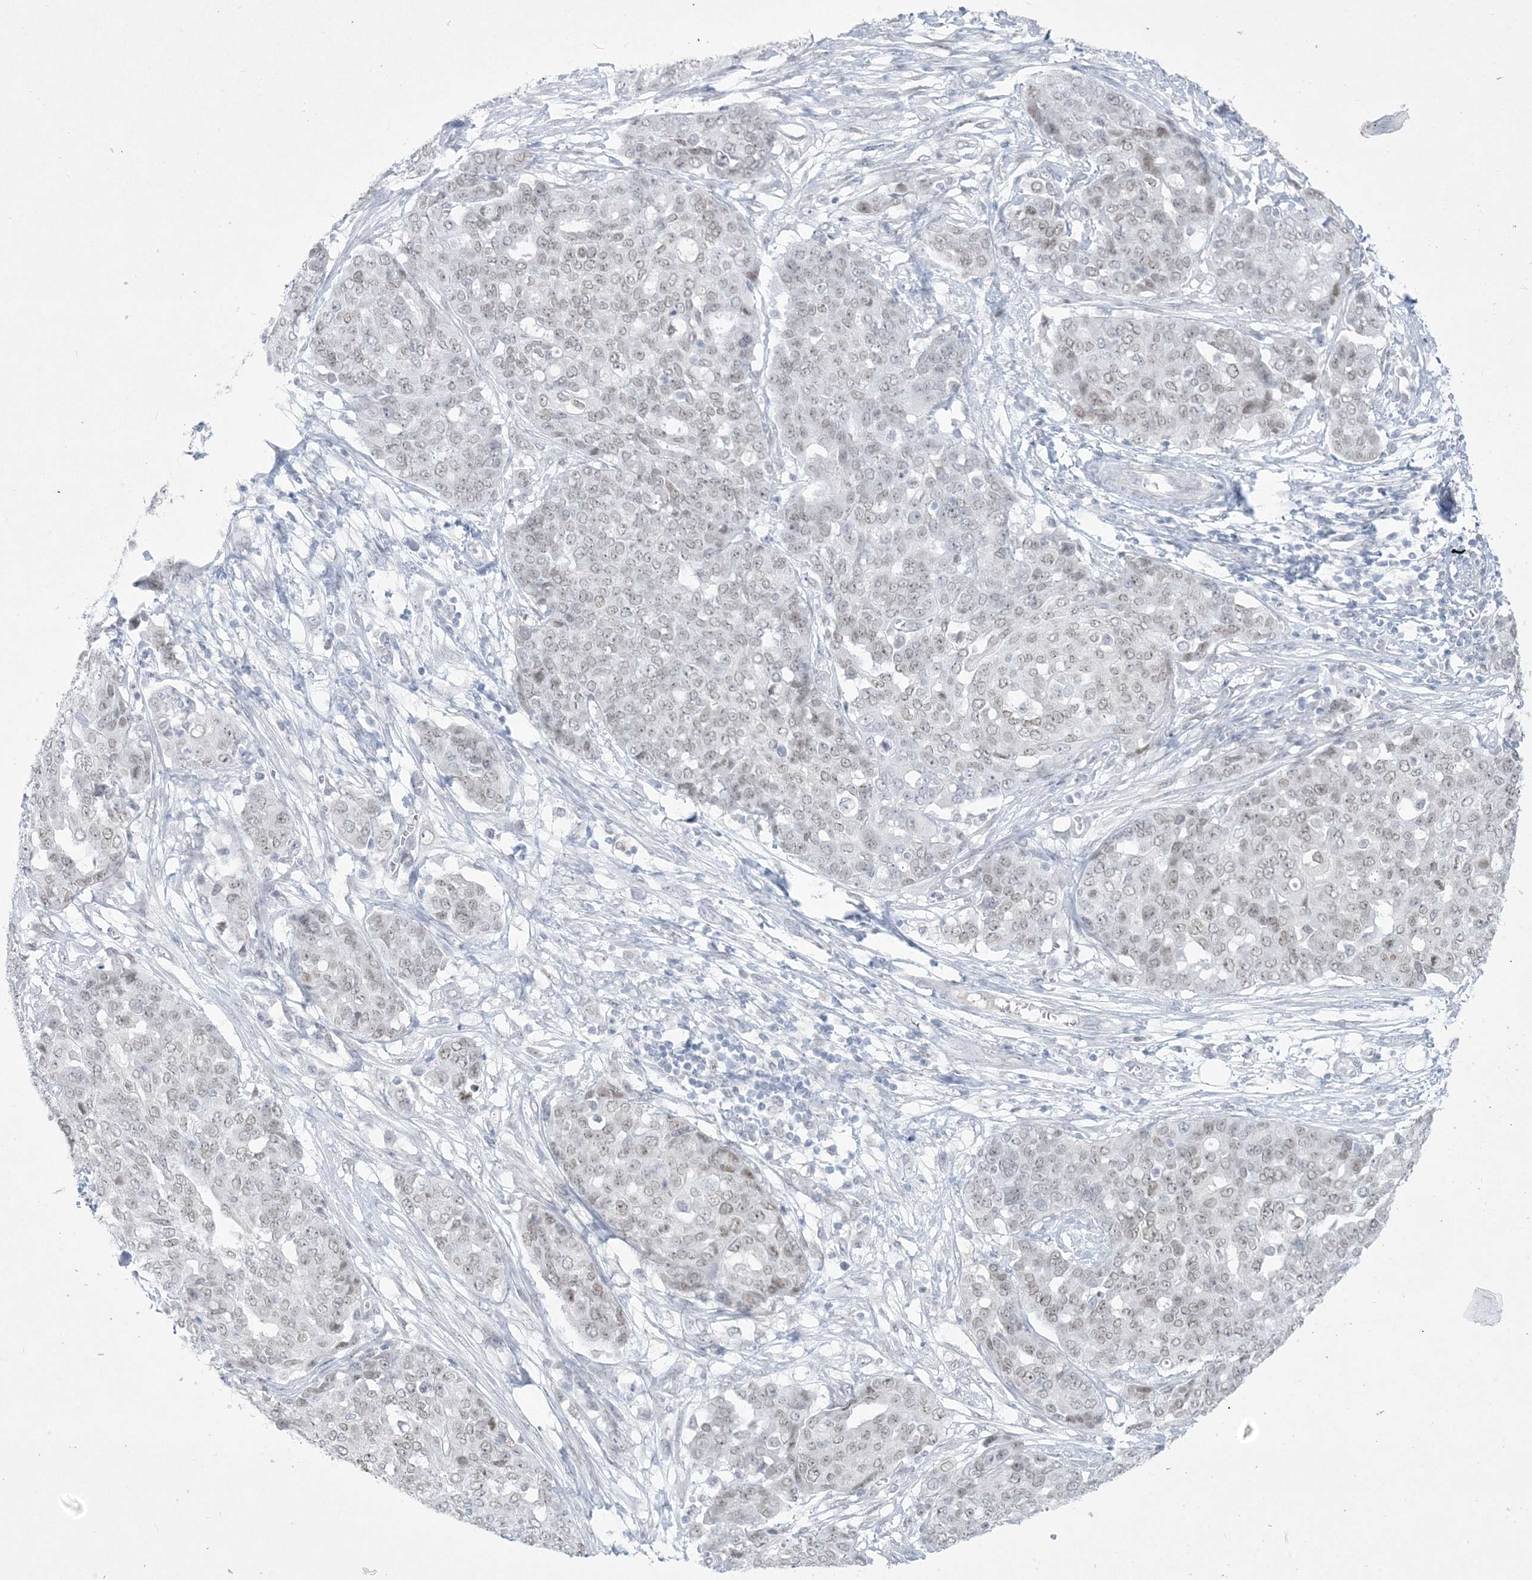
{"staining": {"intensity": "weak", "quantity": "25%-75%", "location": "nuclear"}, "tissue": "ovarian cancer", "cell_type": "Tumor cells", "image_type": "cancer", "snomed": [{"axis": "morphology", "description": "Cystadenocarcinoma, serous, NOS"}, {"axis": "topography", "description": "Soft tissue"}, {"axis": "topography", "description": "Ovary"}], "caption": "The histopathology image reveals staining of ovarian cancer, revealing weak nuclear protein positivity (brown color) within tumor cells.", "gene": "HOMEZ", "patient": {"sex": "female", "age": 57}}